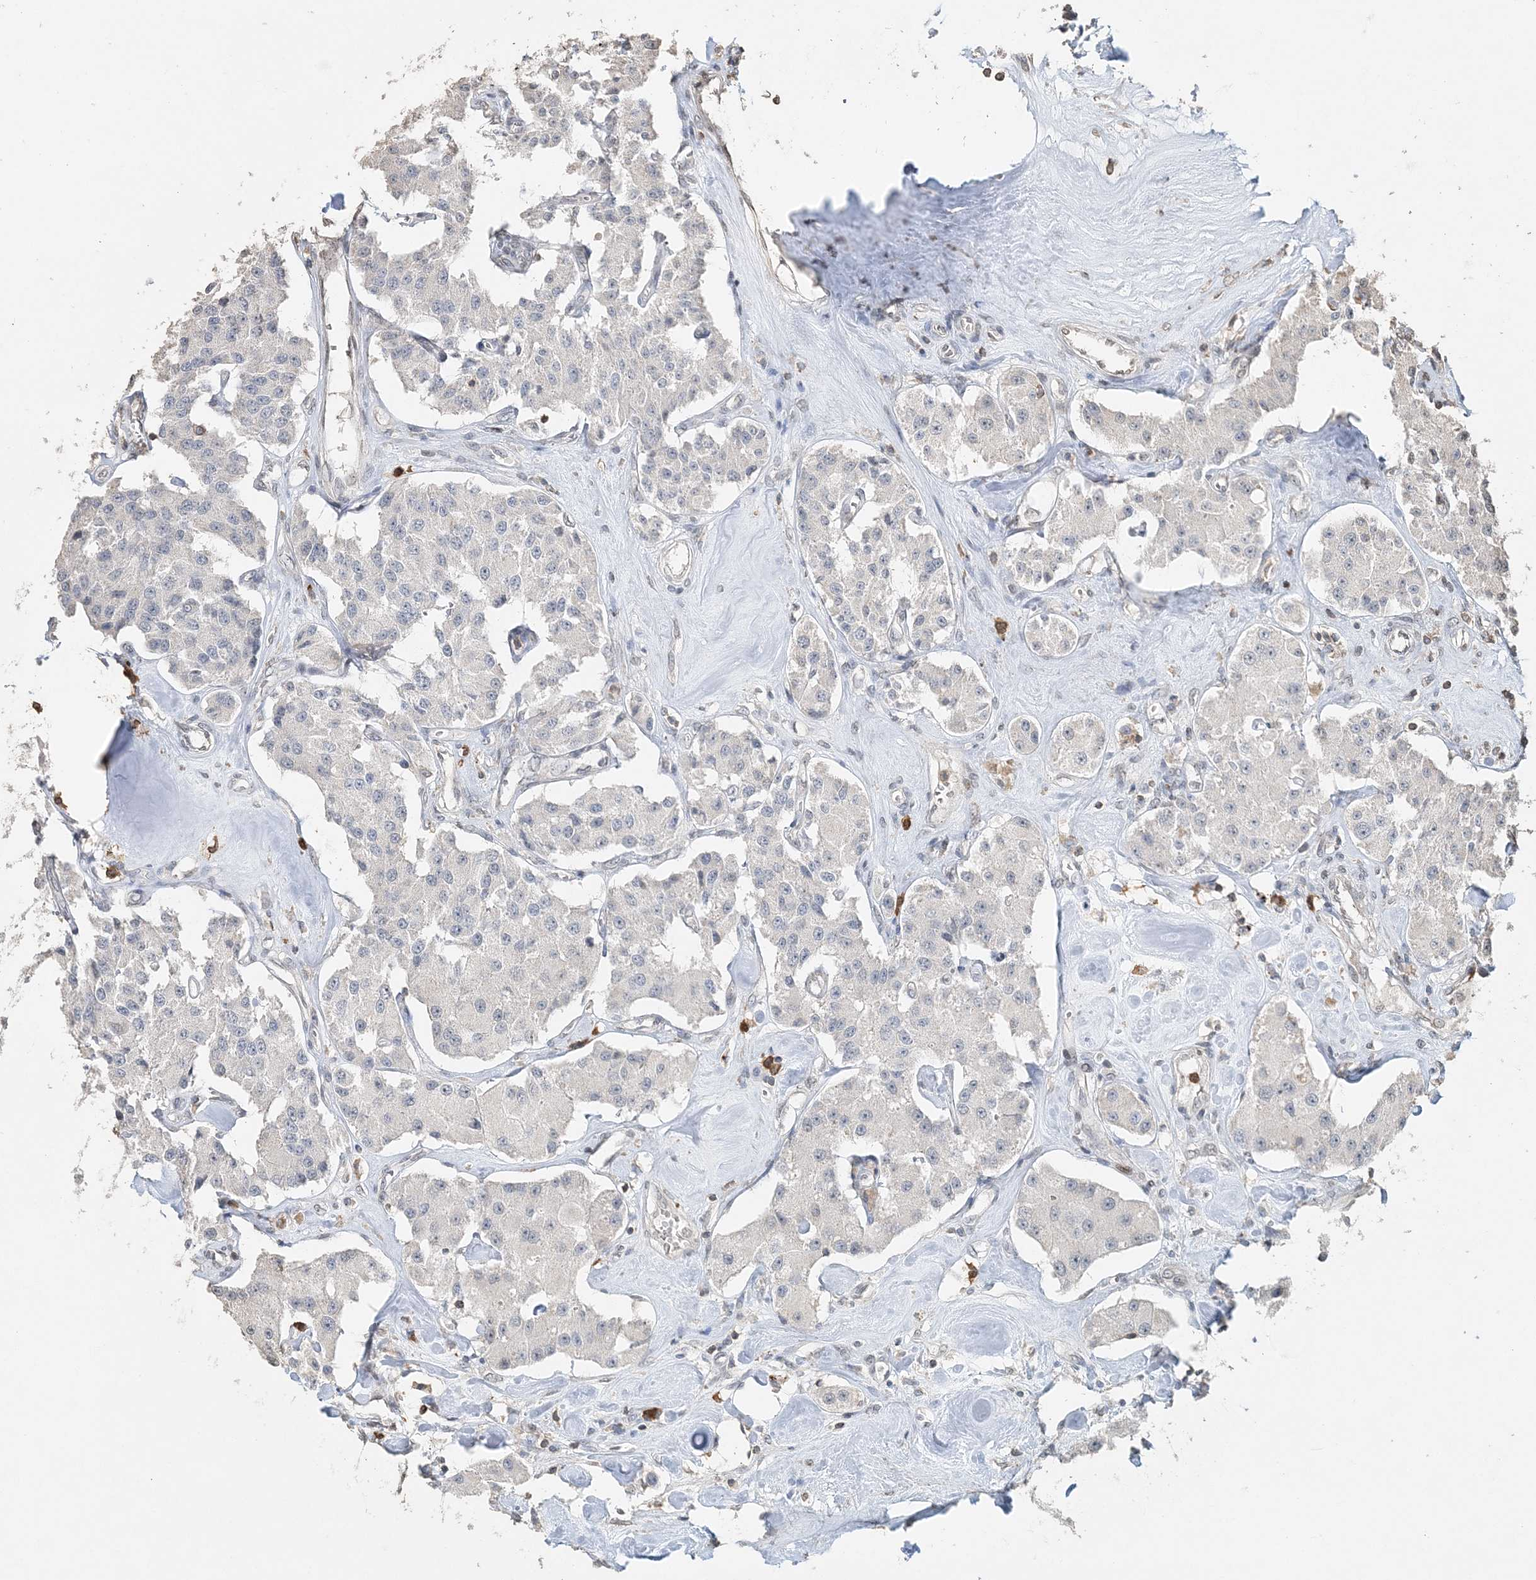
{"staining": {"intensity": "negative", "quantity": "none", "location": "none"}, "tissue": "carcinoid", "cell_type": "Tumor cells", "image_type": "cancer", "snomed": [{"axis": "morphology", "description": "Carcinoid, malignant, NOS"}, {"axis": "topography", "description": "Pancreas"}], "caption": "This is an immunohistochemistry (IHC) photomicrograph of malignant carcinoid. There is no positivity in tumor cells.", "gene": "FAM110A", "patient": {"sex": "male", "age": 41}}